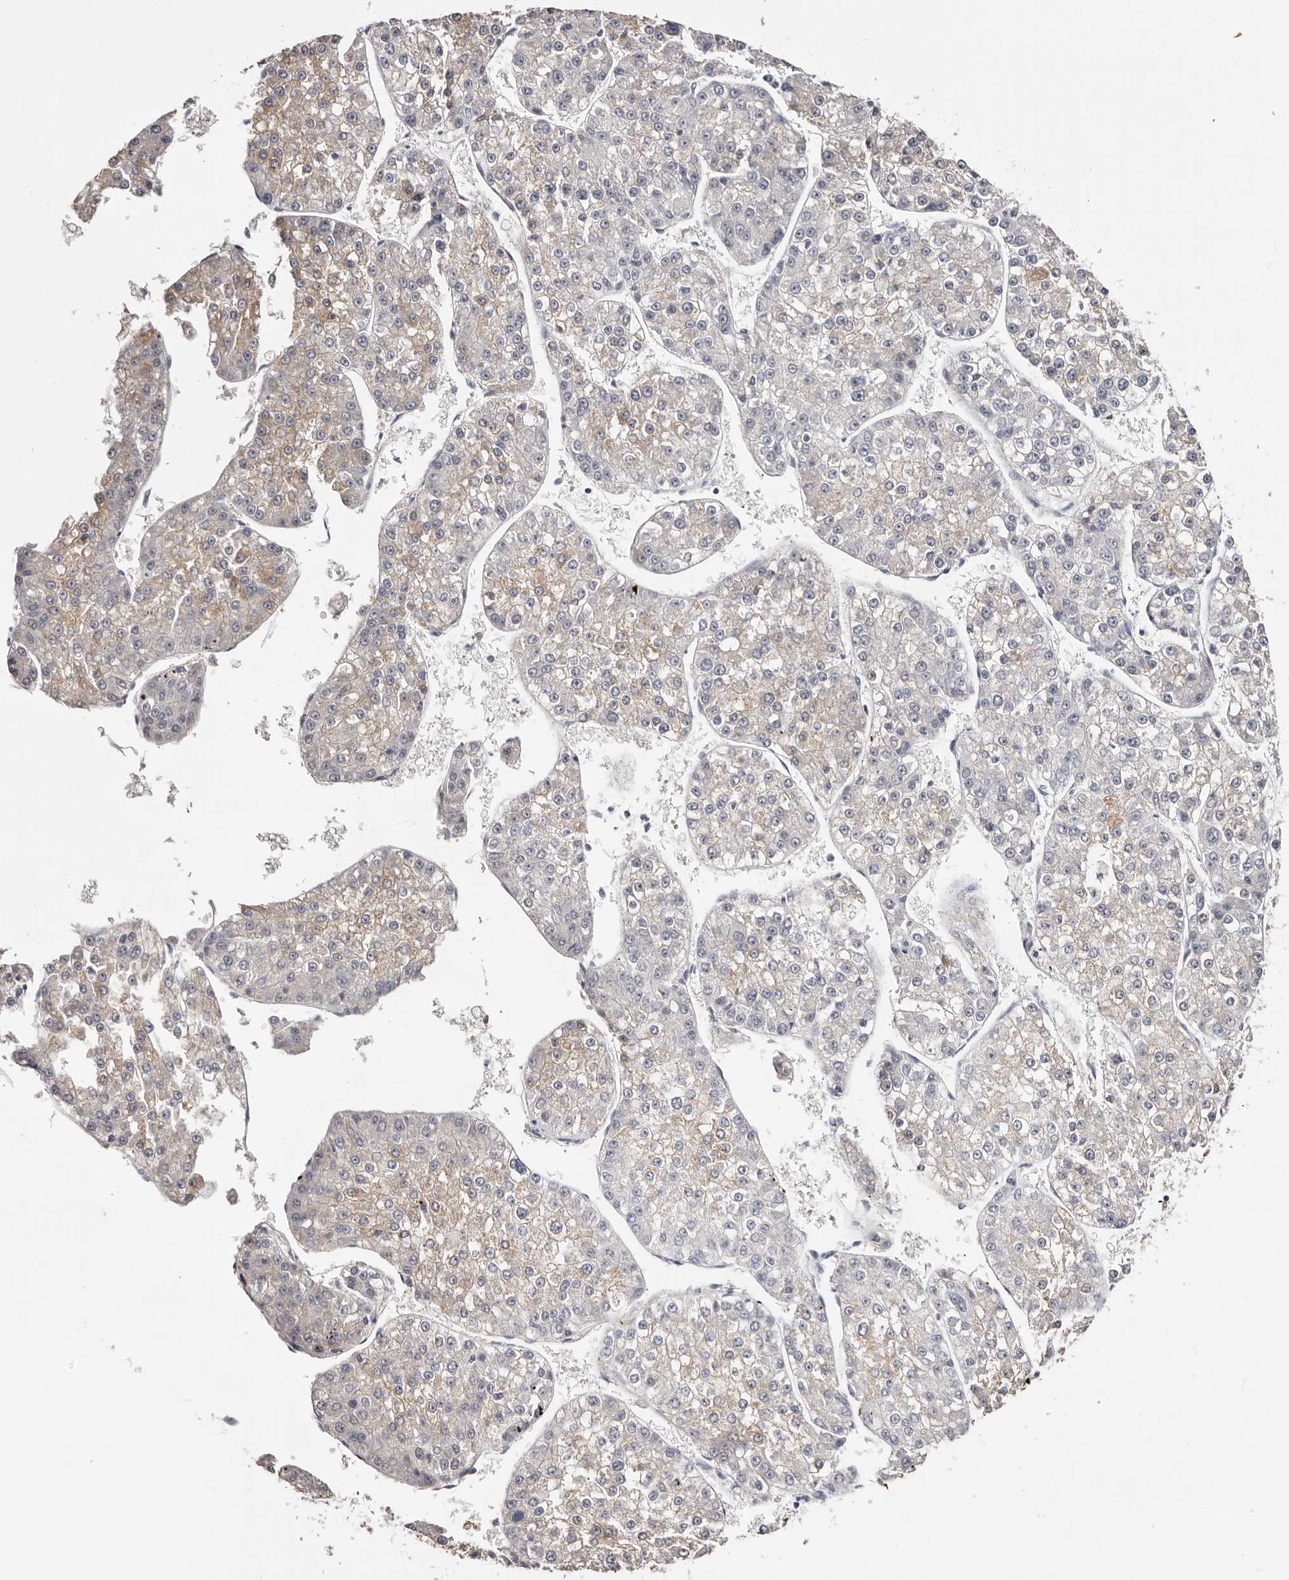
{"staining": {"intensity": "weak", "quantity": "25%-75%", "location": "cytoplasmic/membranous"}, "tissue": "liver cancer", "cell_type": "Tumor cells", "image_type": "cancer", "snomed": [{"axis": "morphology", "description": "Carcinoma, Hepatocellular, NOS"}, {"axis": "topography", "description": "Liver"}], "caption": "An immunohistochemistry image of neoplastic tissue is shown. Protein staining in brown labels weak cytoplasmic/membranous positivity in liver hepatocellular carcinoma within tumor cells.", "gene": "AKNAD1", "patient": {"sex": "female", "age": 73}}